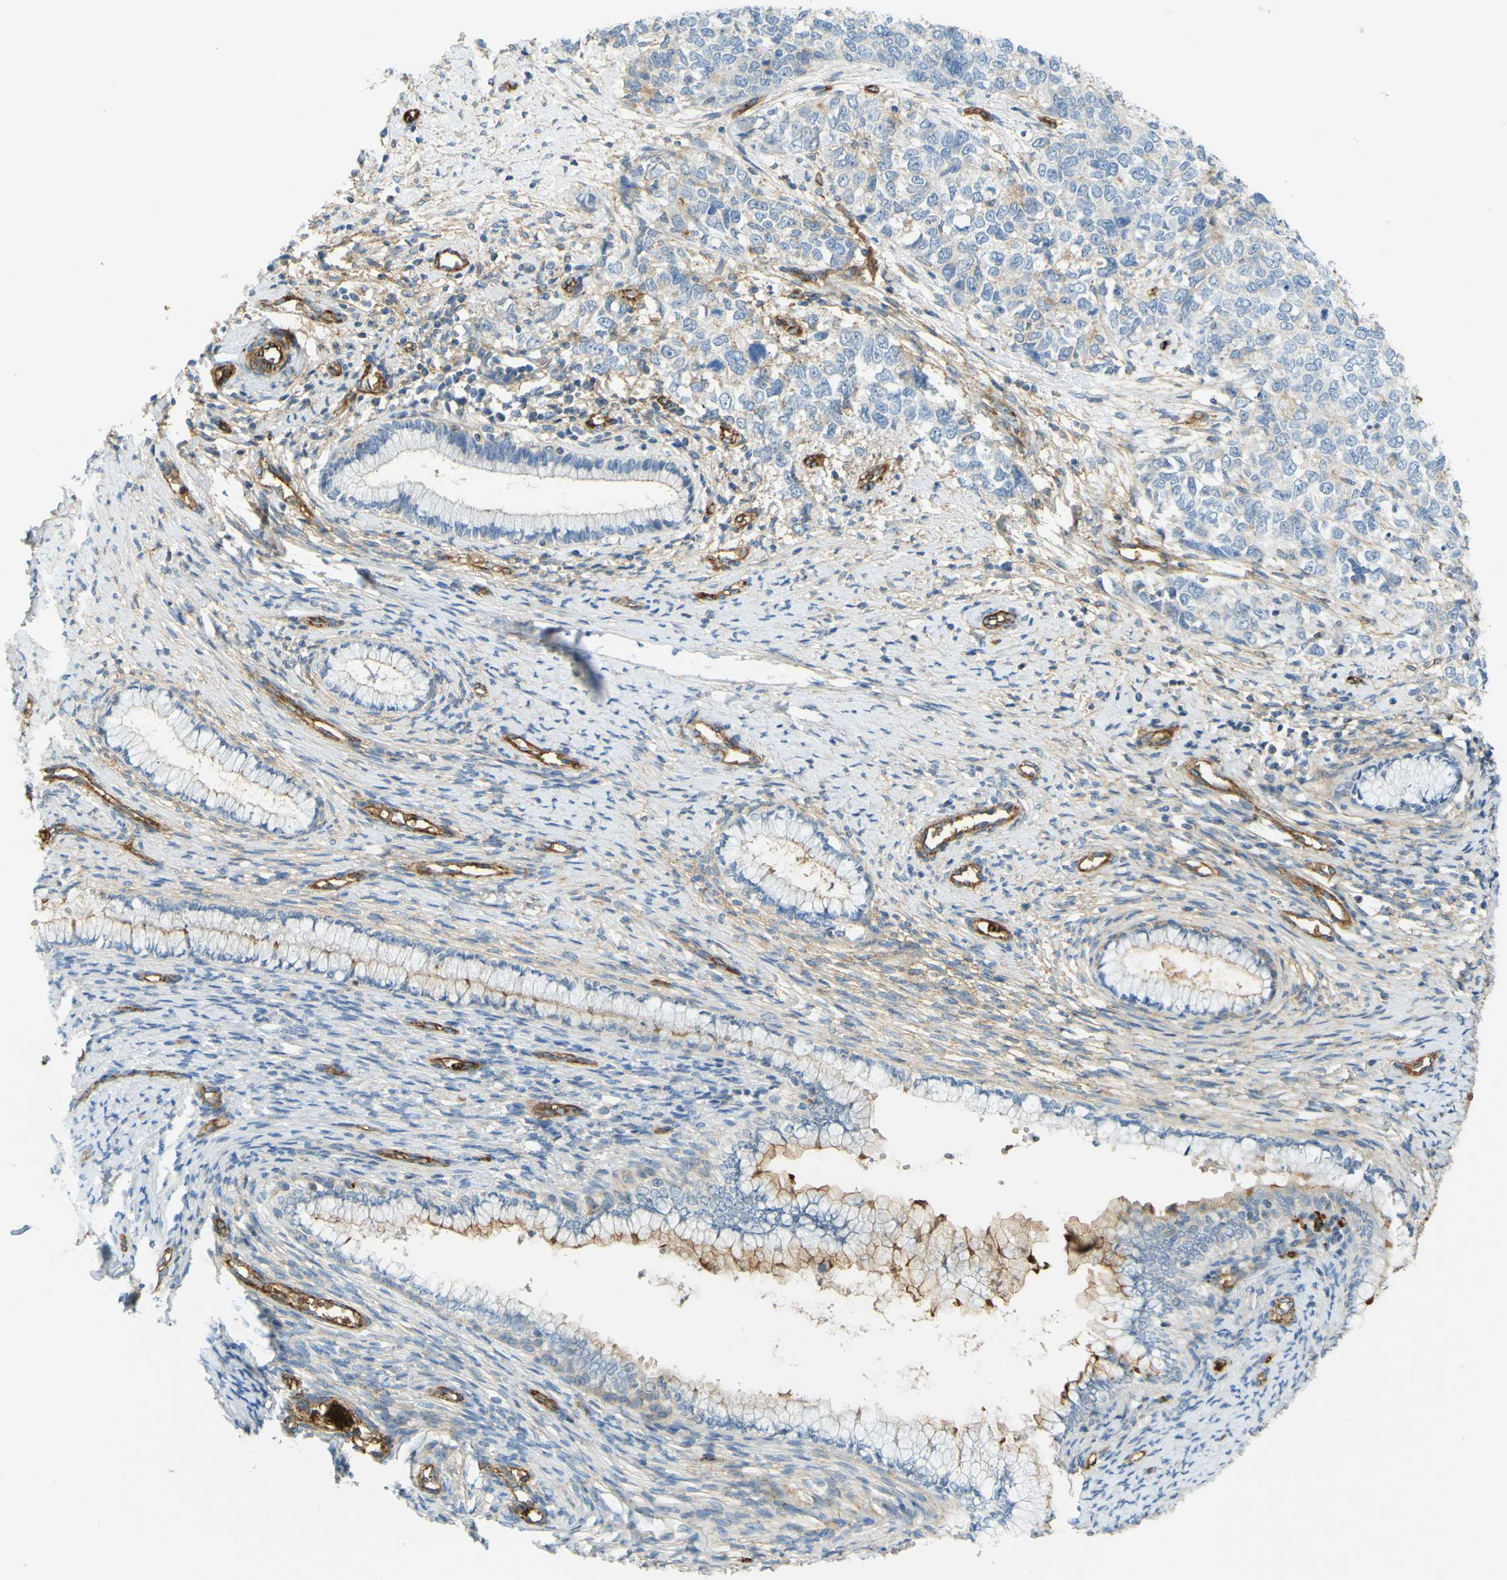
{"staining": {"intensity": "moderate", "quantity": "<25%", "location": "cytoplasmic/membranous"}, "tissue": "cervical cancer", "cell_type": "Tumor cells", "image_type": "cancer", "snomed": [{"axis": "morphology", "description": "Squamous cell carcinoma, NOS"}, {"axis": "topography", "description": "Cervix"}], "caption": "This photomicrograph shows immunohistochemistry (IHC) staining of cervical cancer, with low moderate cytoplasmic/membranous positivity in about <25% of tumor cells.", "gene": "PLXDC1", "patient": {"sex": "female", "age": 63}}